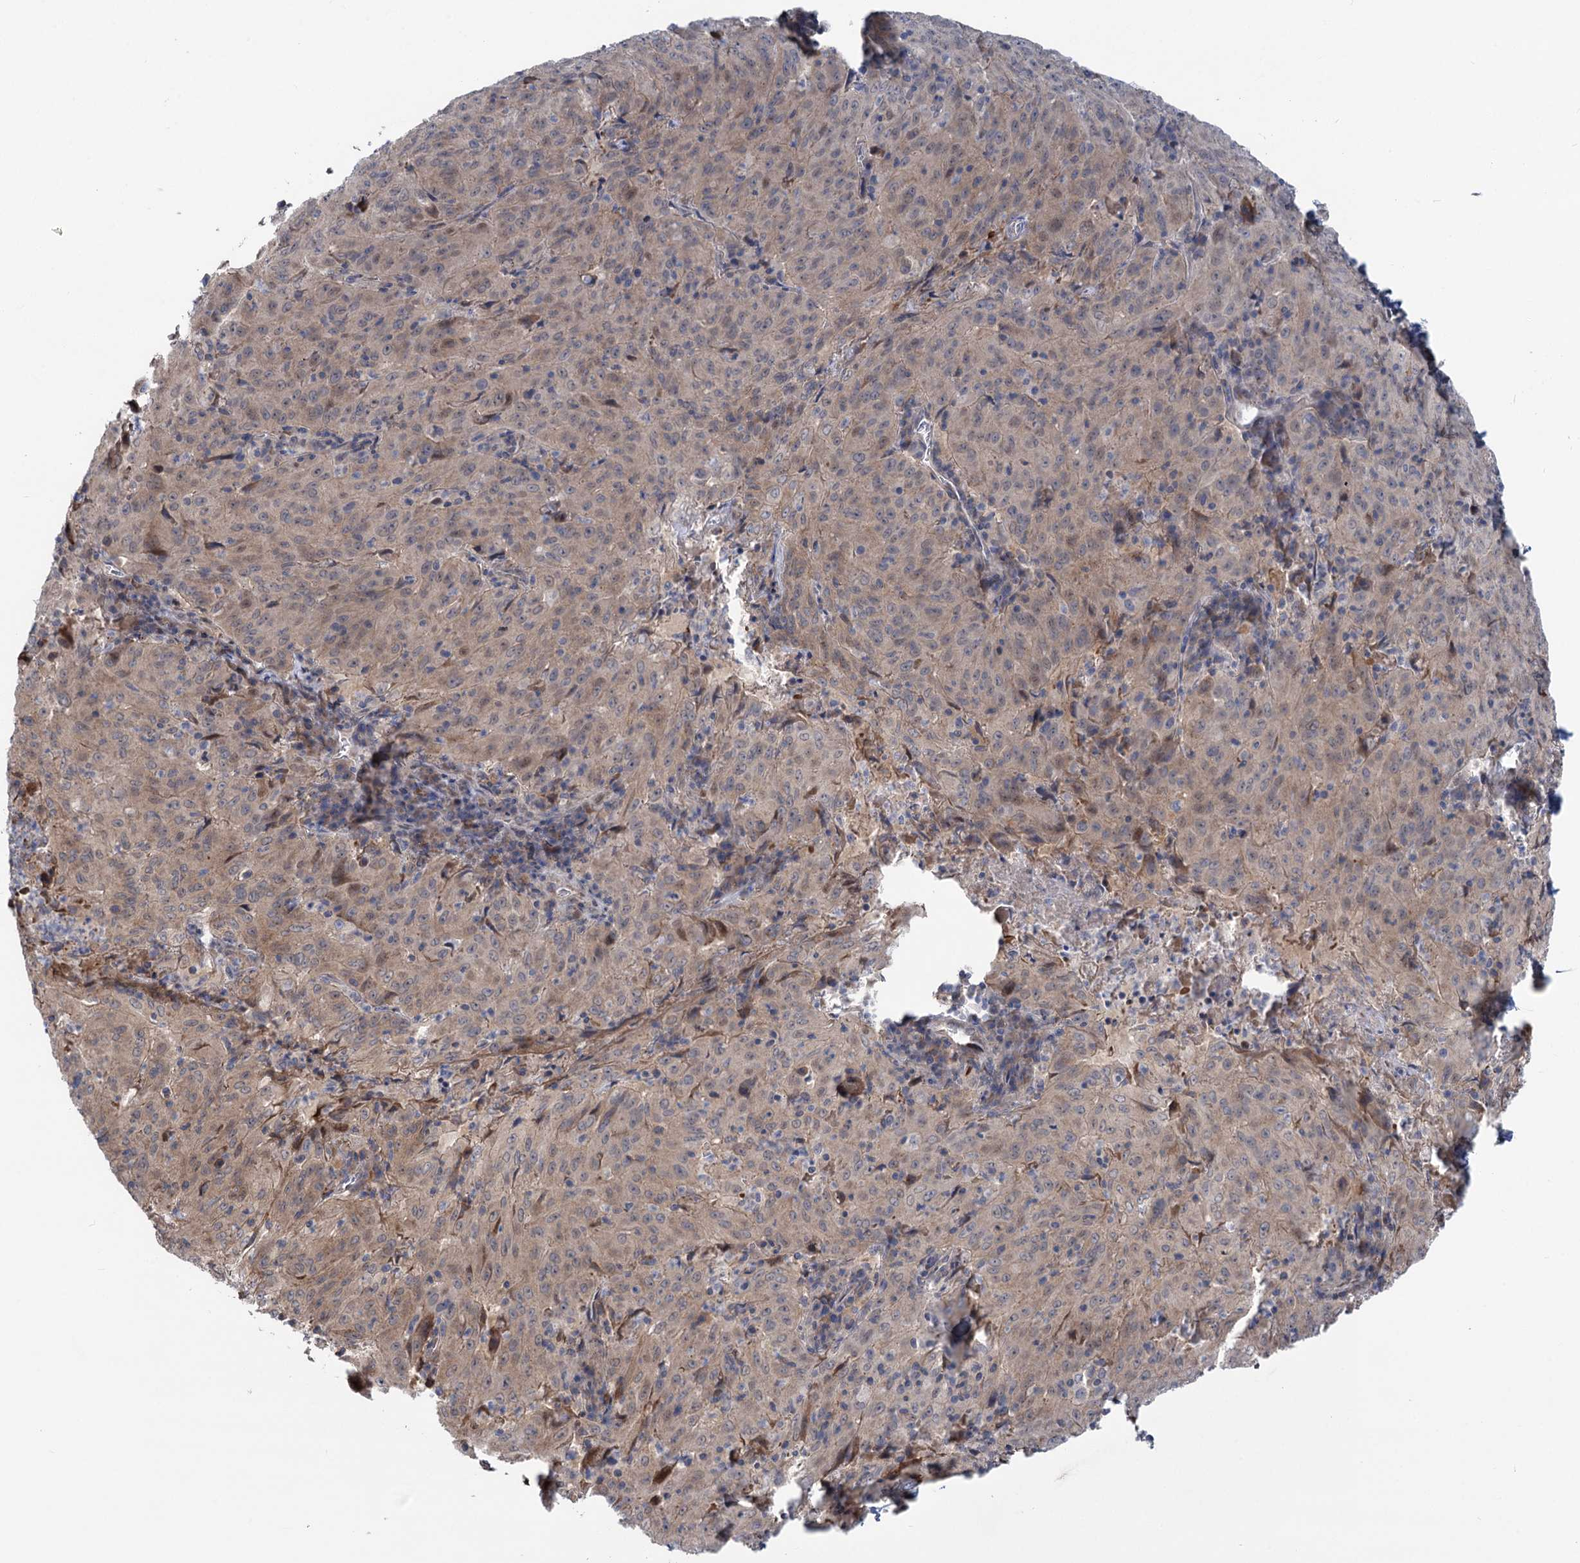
{"staining": {"intensity": "weak", "quantity": ">75%", "location": "cytoplasmic/membranous"}, "tissue": "pancreatic cancer", "cell_type": "Tumor cells", "image_type": "cancer", "snomed": [{"axis": "morphology", "description": "Adenocarcinoma, NOS"}, {"axis": "topography", "description": "Pancreas"}], "caption": "Protein staining by immunohistochemistry demonstrates weak cytoplasmic/membranous positivity in approximately >75% of tumor cells in pancreatic adenocarcinoma.", "gene": "UBR1", "patient": {"sex": "male", "age": 63}}